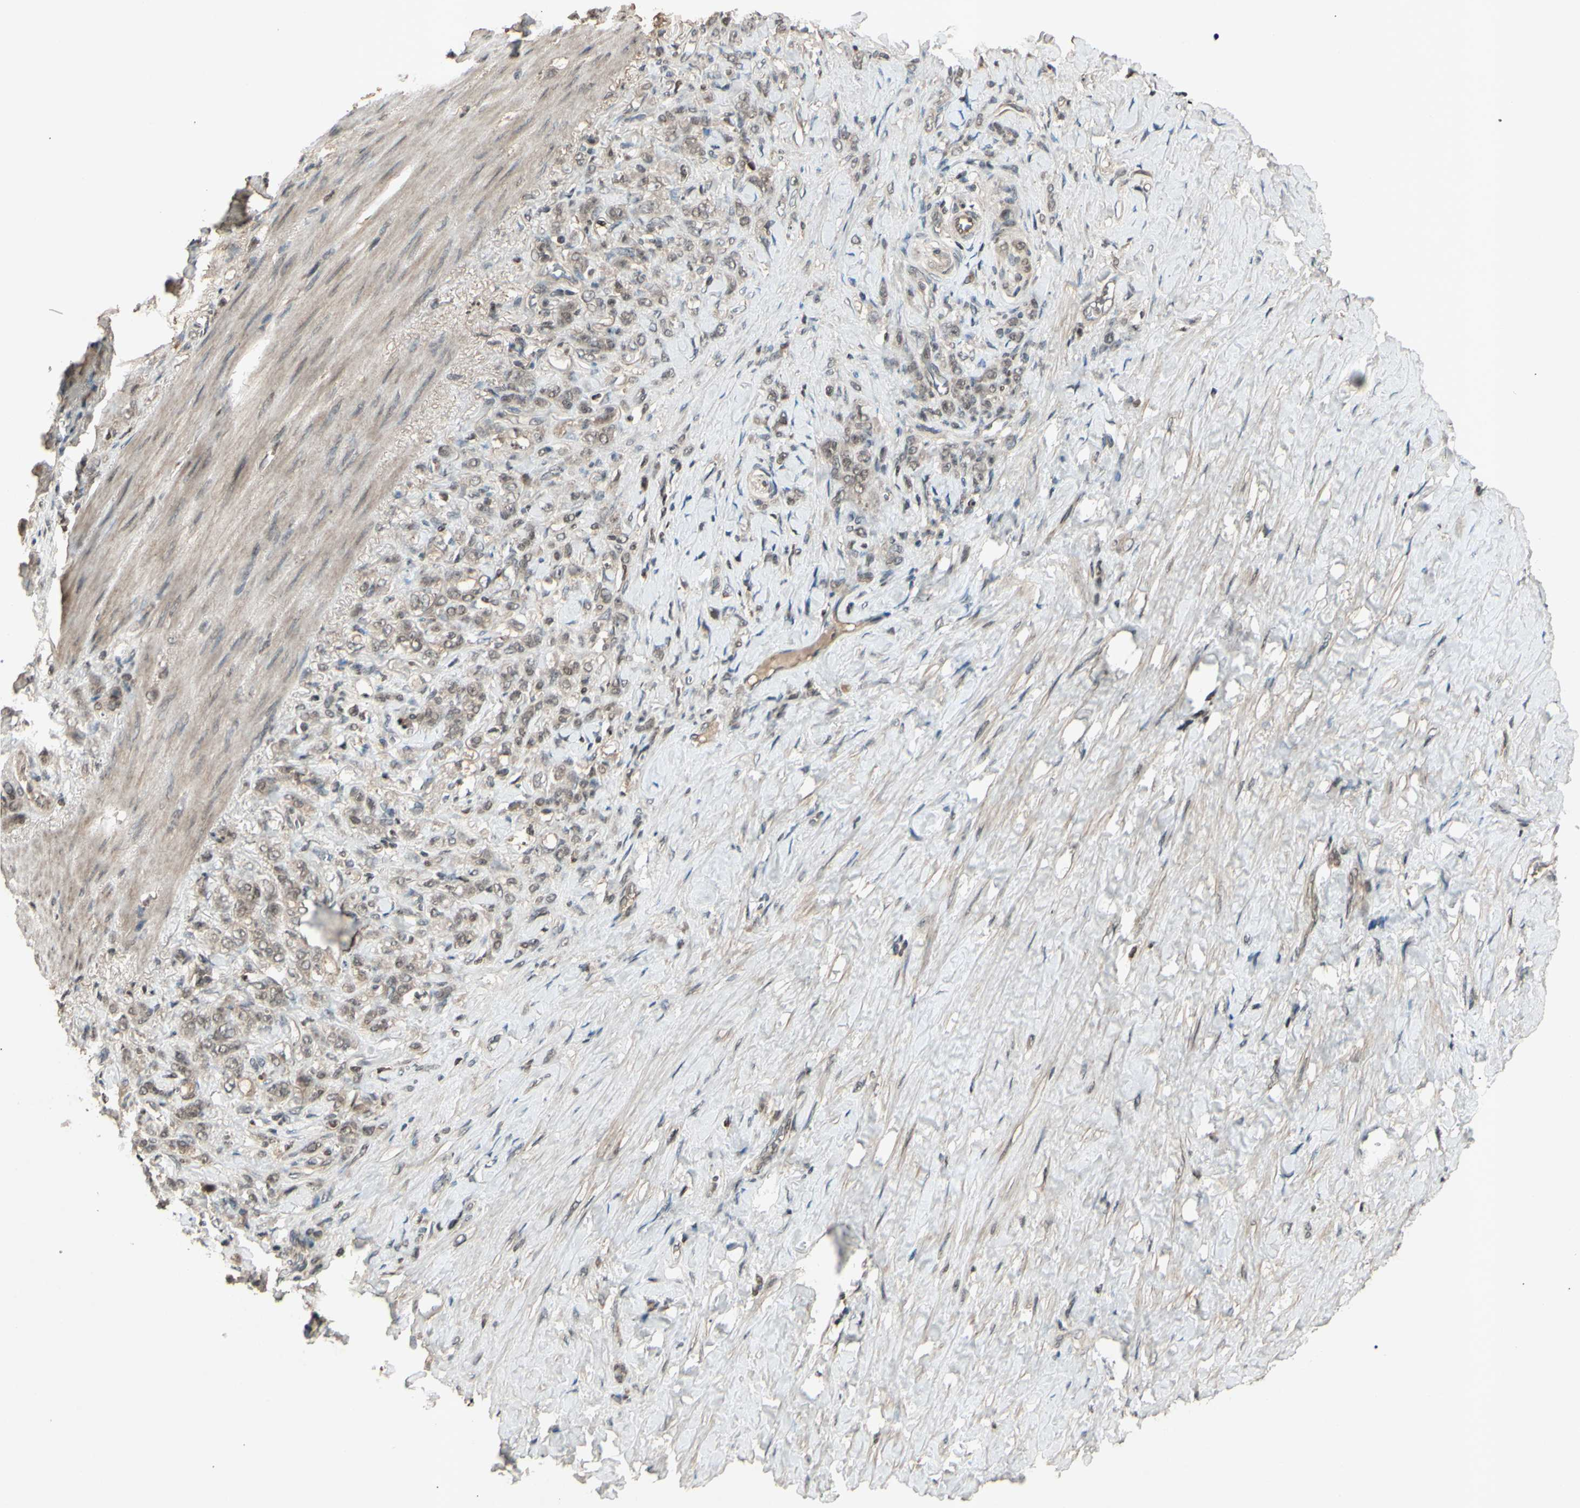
{"staining": {"intensity": "weak", "quantity": "25%-75%", "location": "nuclear"}, "tissue": "stomach cancer", "cell_type": "Tumor cells", "image_type": "cancer", "snomed": [{"axis": "morphology", "description": "Adenocarcinoma, NOS"}, {"axis": "topography", "description": "Stomach"}], "caption": "Human stomach cancer stained with a protein marker reveals weak staining in tumor cells.", "gene": "SNW1", "patient": {"sex": "male", "age": 82}}